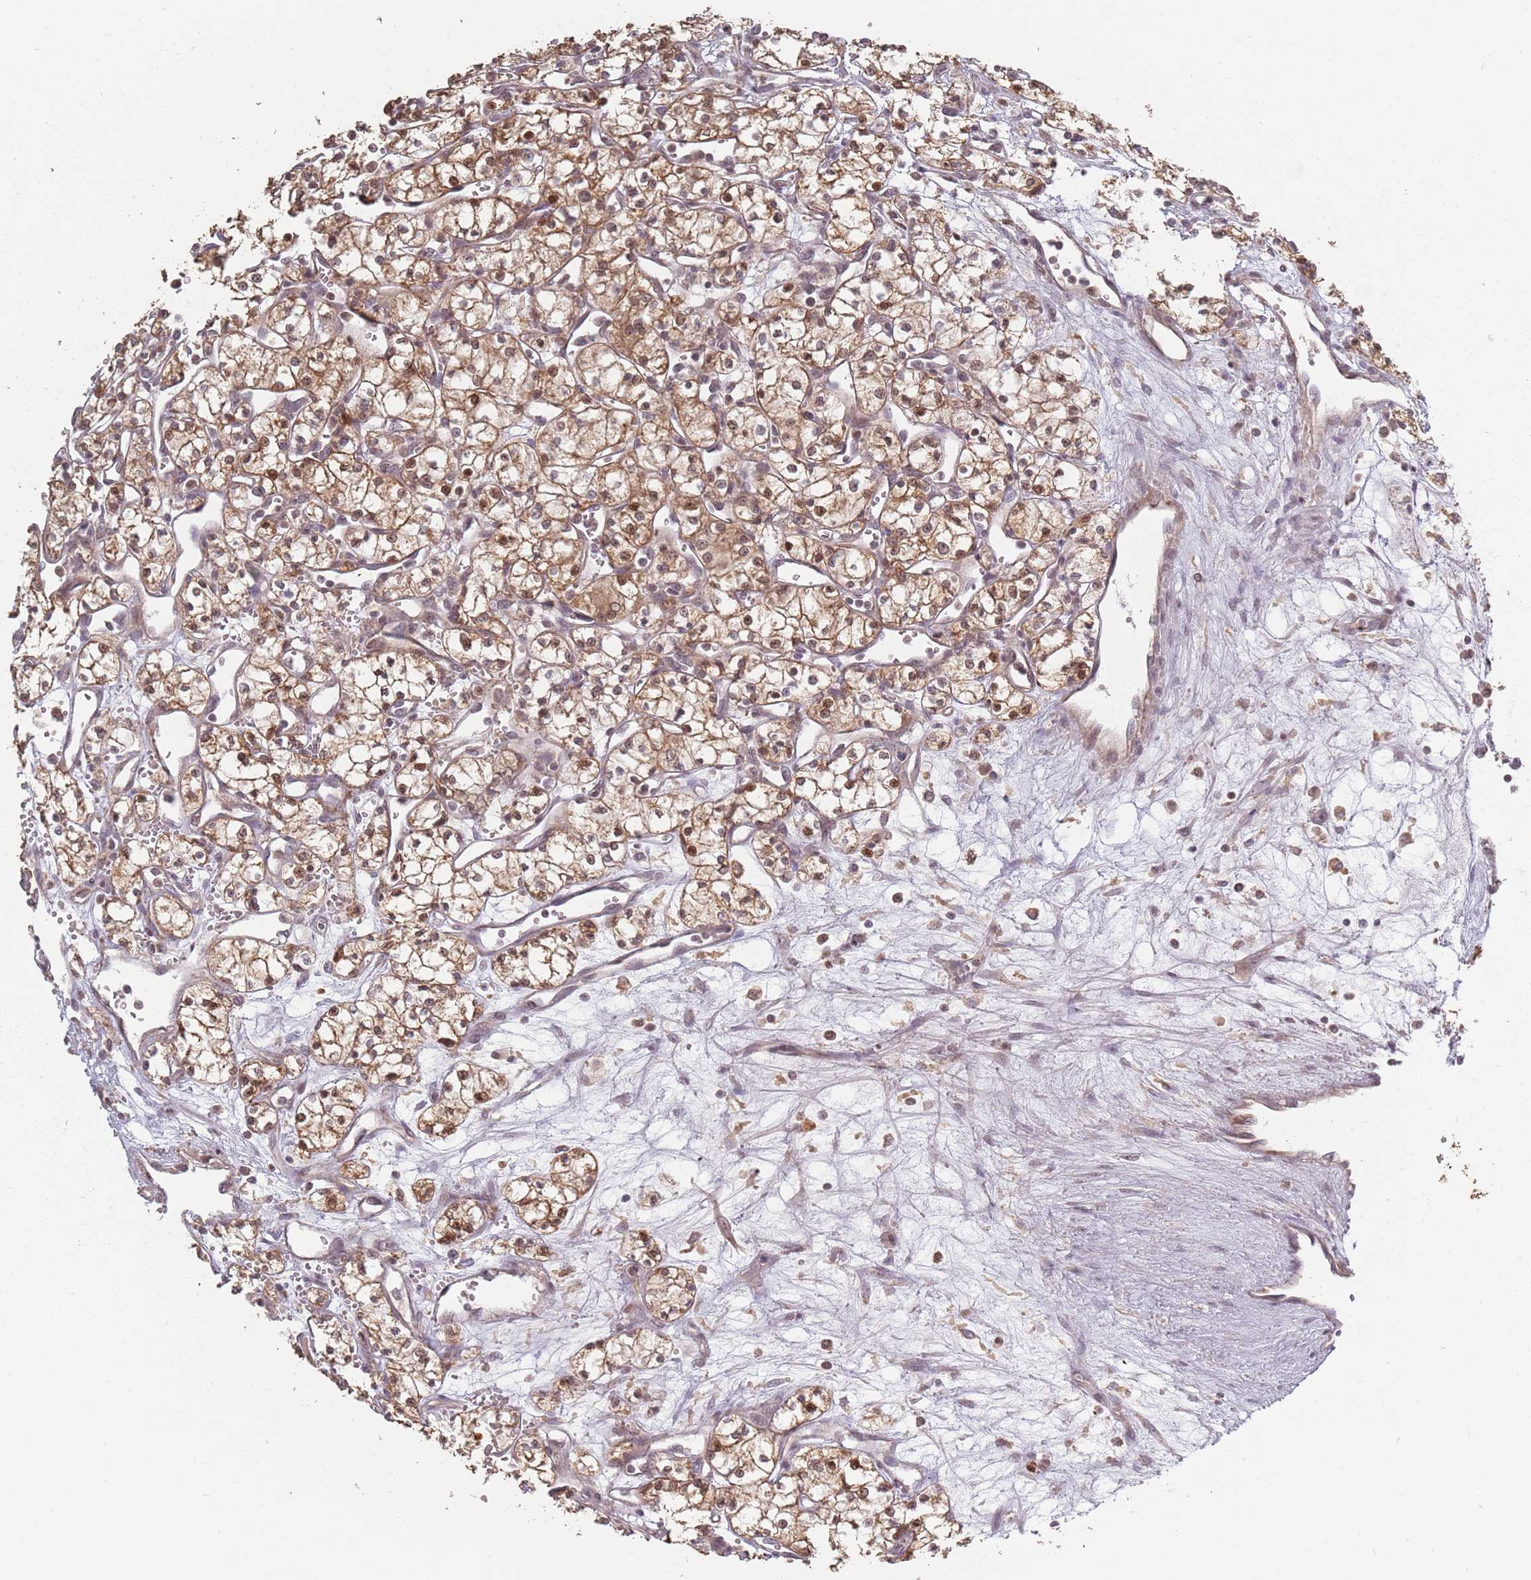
{"staining": {"intensity": "moderate", "quantity": ">75%", "location": "cytoplasmic/membranous,nuclear"}, "tissue": "renal cancer", "cell_type": "Tumor cells", "image_type": "cancer", "snomed": [{"axis": "morphology", "description": "Adenocarcinoma, NOS"}, {"axis": "topography", "description": "Kidney"}], "caption": "High-power microscopy captured an immunohistochemistry (IHC) photomicrograph of adenocarcinoma (renal), revealing moderate cytoplasmic/membranous and nuclear expression in approximately >75% of tumor cells.", "gene": "VPS52", "patient": {"sex": "male", "age": 59}}